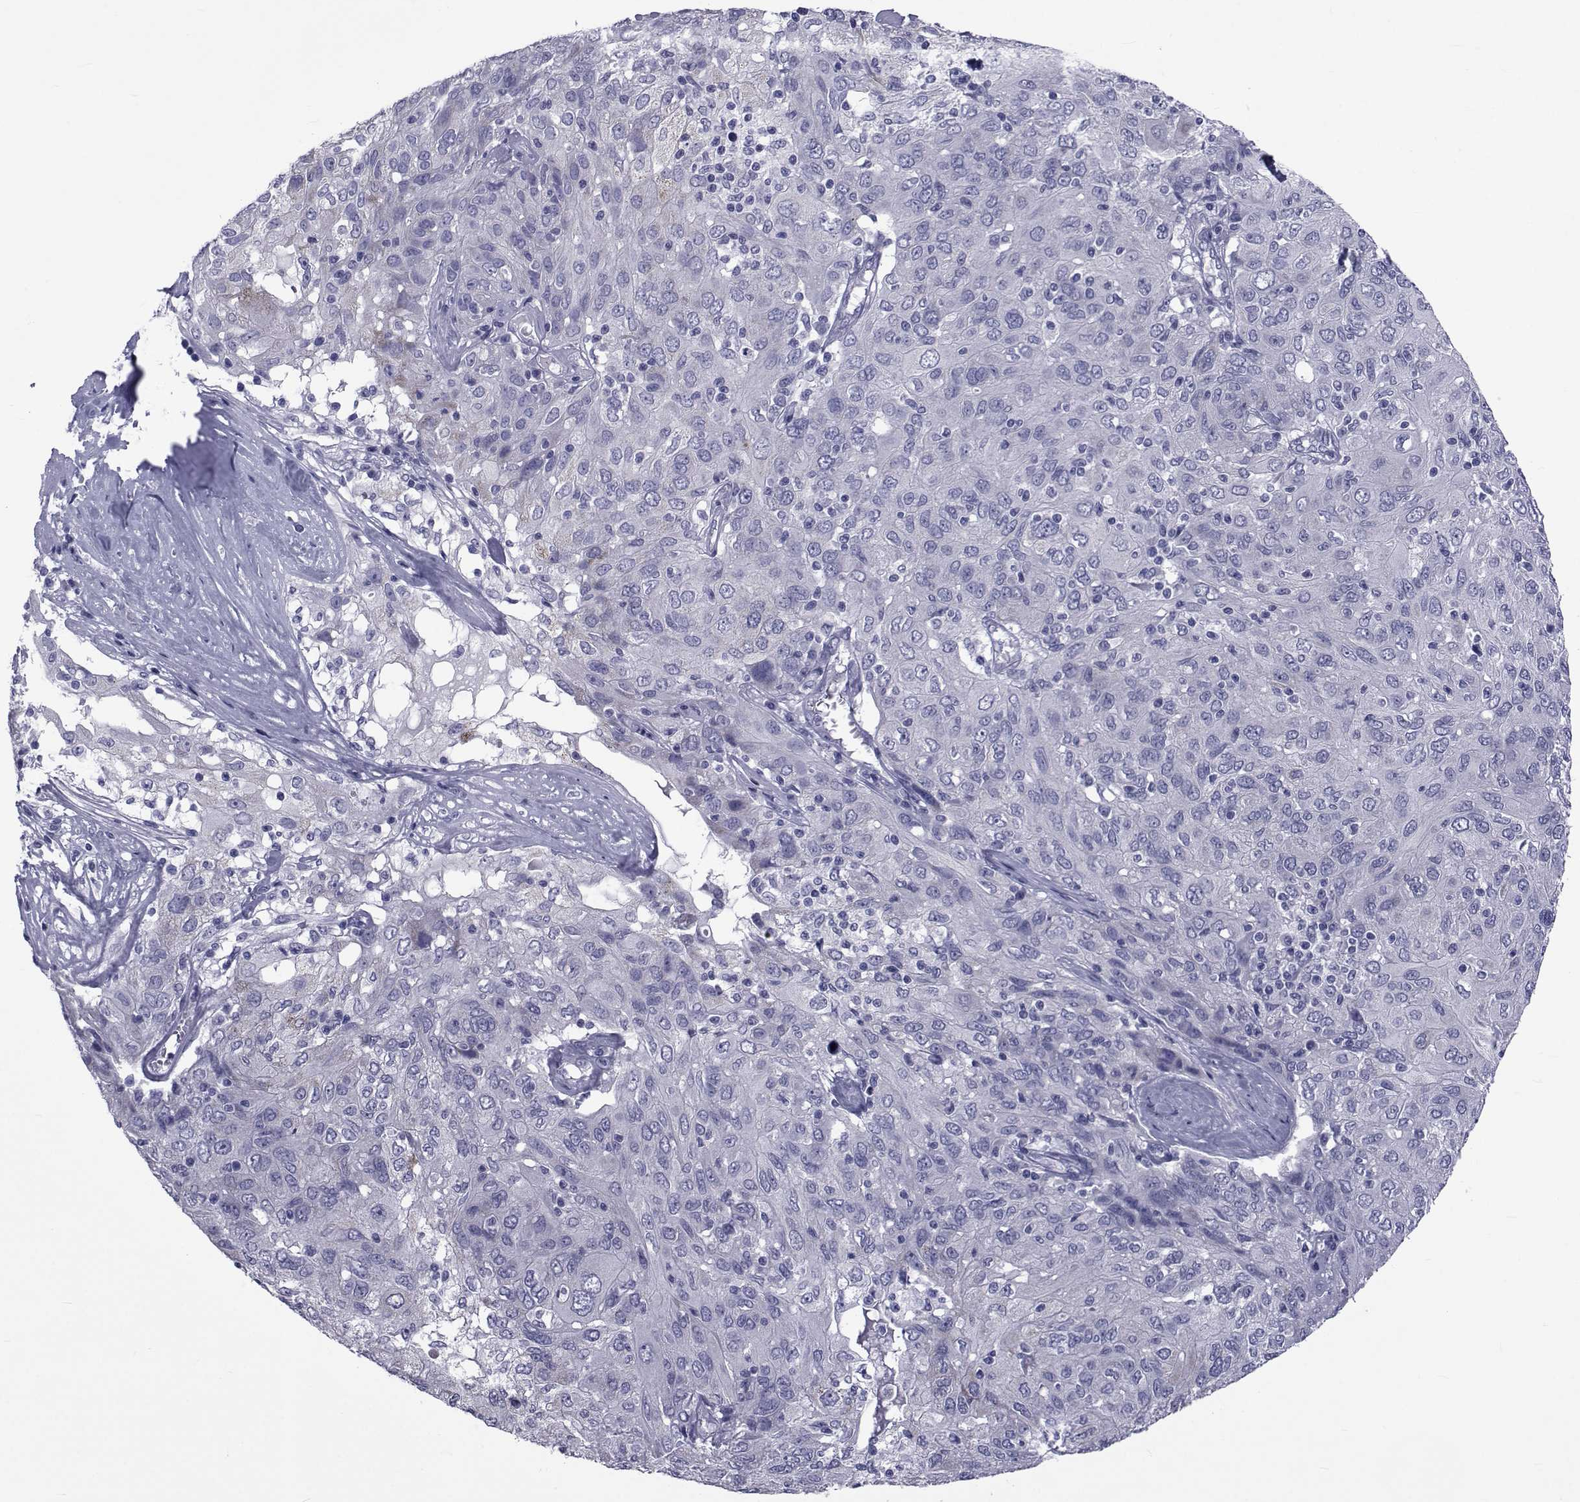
{"staining": {"intensity": "negative", "quantity": "none", "location": "none"}, "tissue": "ovarian cancer", "cell_type": "Tumor cells", "image_type": "cancer", "snomed": [{"axis": "morphology", "description": "Carcinoma, endometroid"}, {"axis": "topography", "description": "Ovary"}], "caption": "Ovarian cancer stained for a protein using IHC demonstrates no staining tumor cells.", "gene": "GKAP1", "patient": {"sex": "female", "age": 50}}